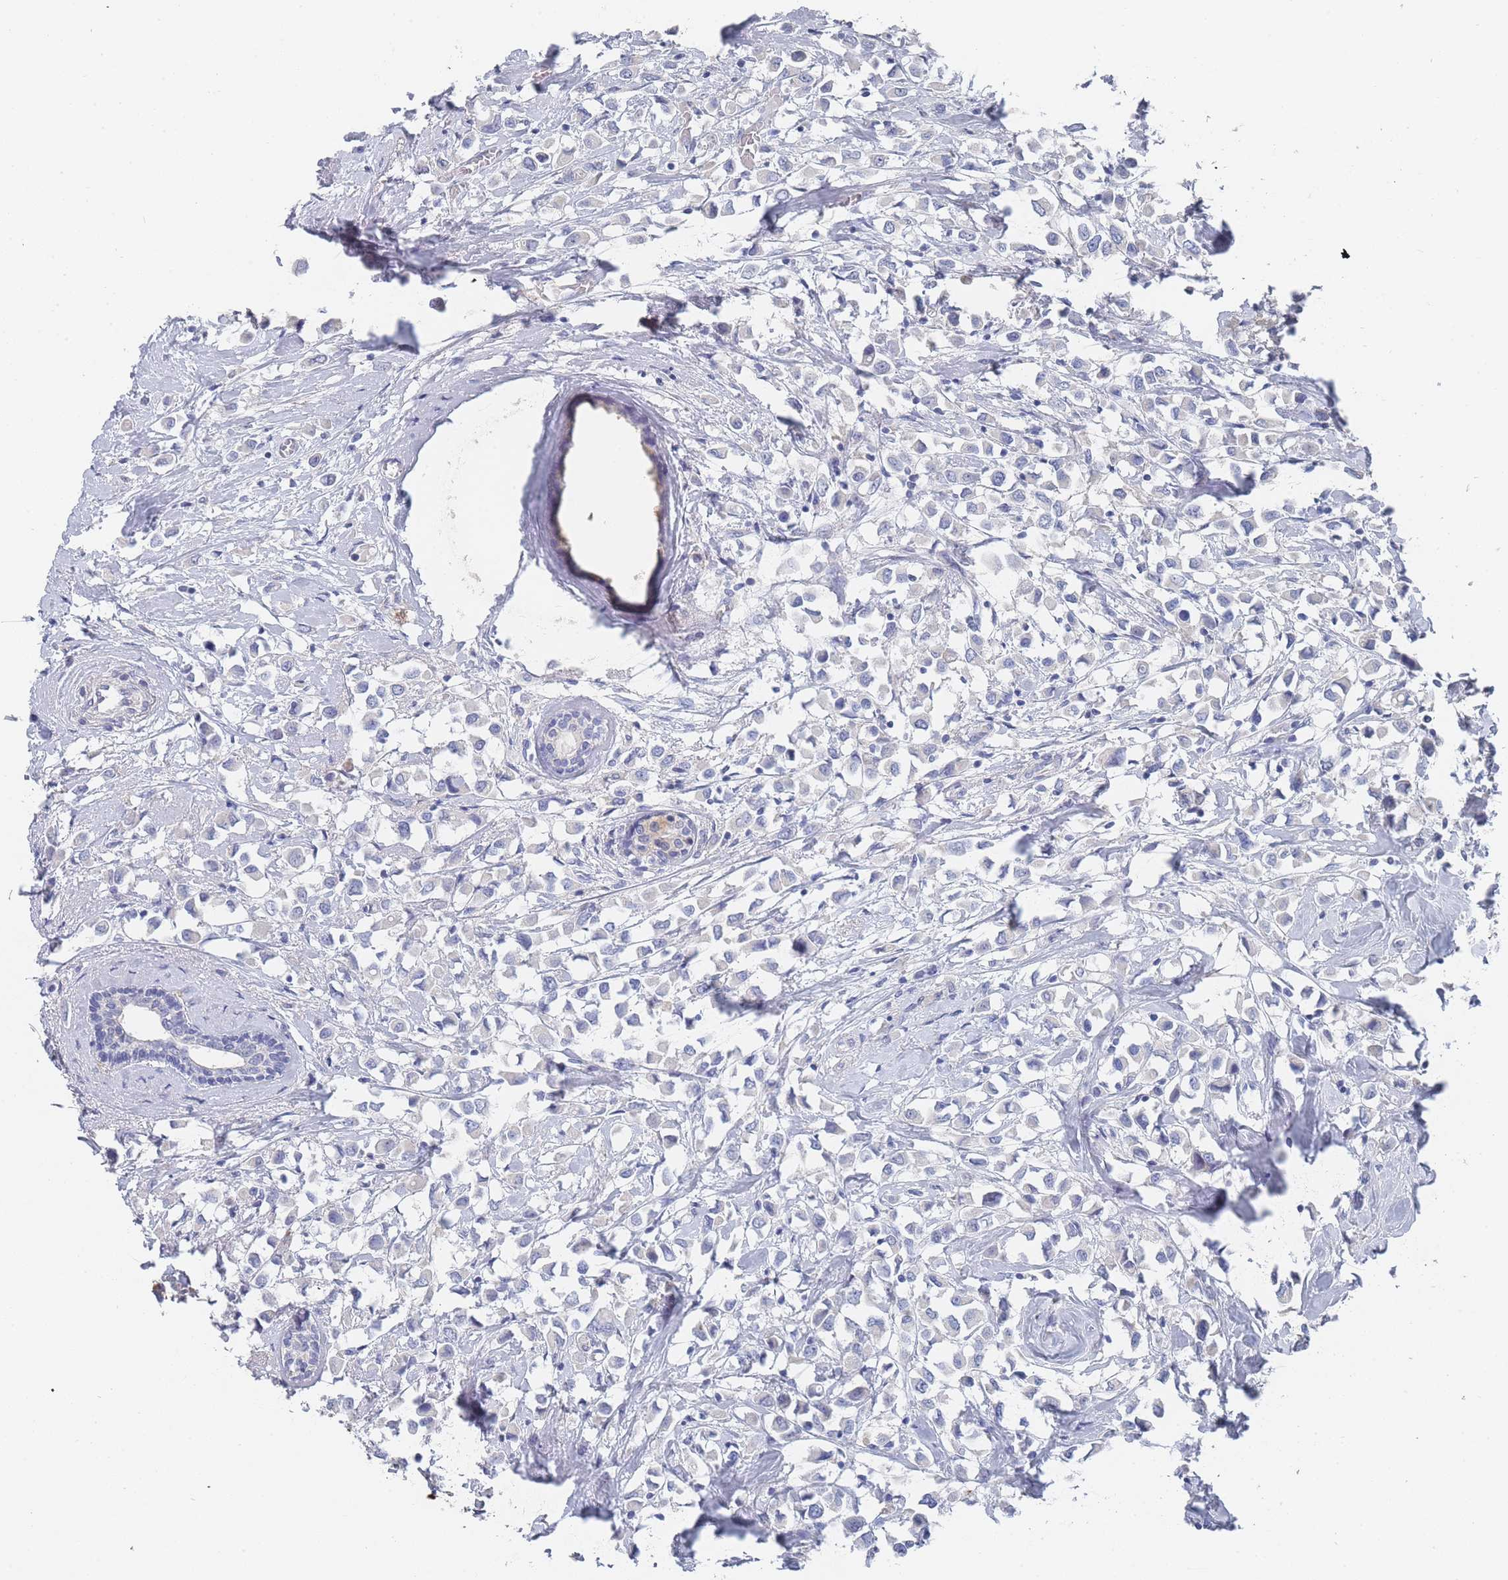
{"staining": {"intensity": "negative", "quantity": "none", "location": "none"}, "tissue": "breast cancer", "cell_type": "Tumor cells", "image_type": "cancer", "snomed": [{"axis": "morphology", "description": "Duct carcinoma"}, {"axis": "topography", "description": "Breast"}], "caption": "The histopathology image reveals no significant expression in tumor cells of invasive ductal carcinoma (breast).", "gene": "ACAD11", "patient": {"sex": "female", "age": 61}}